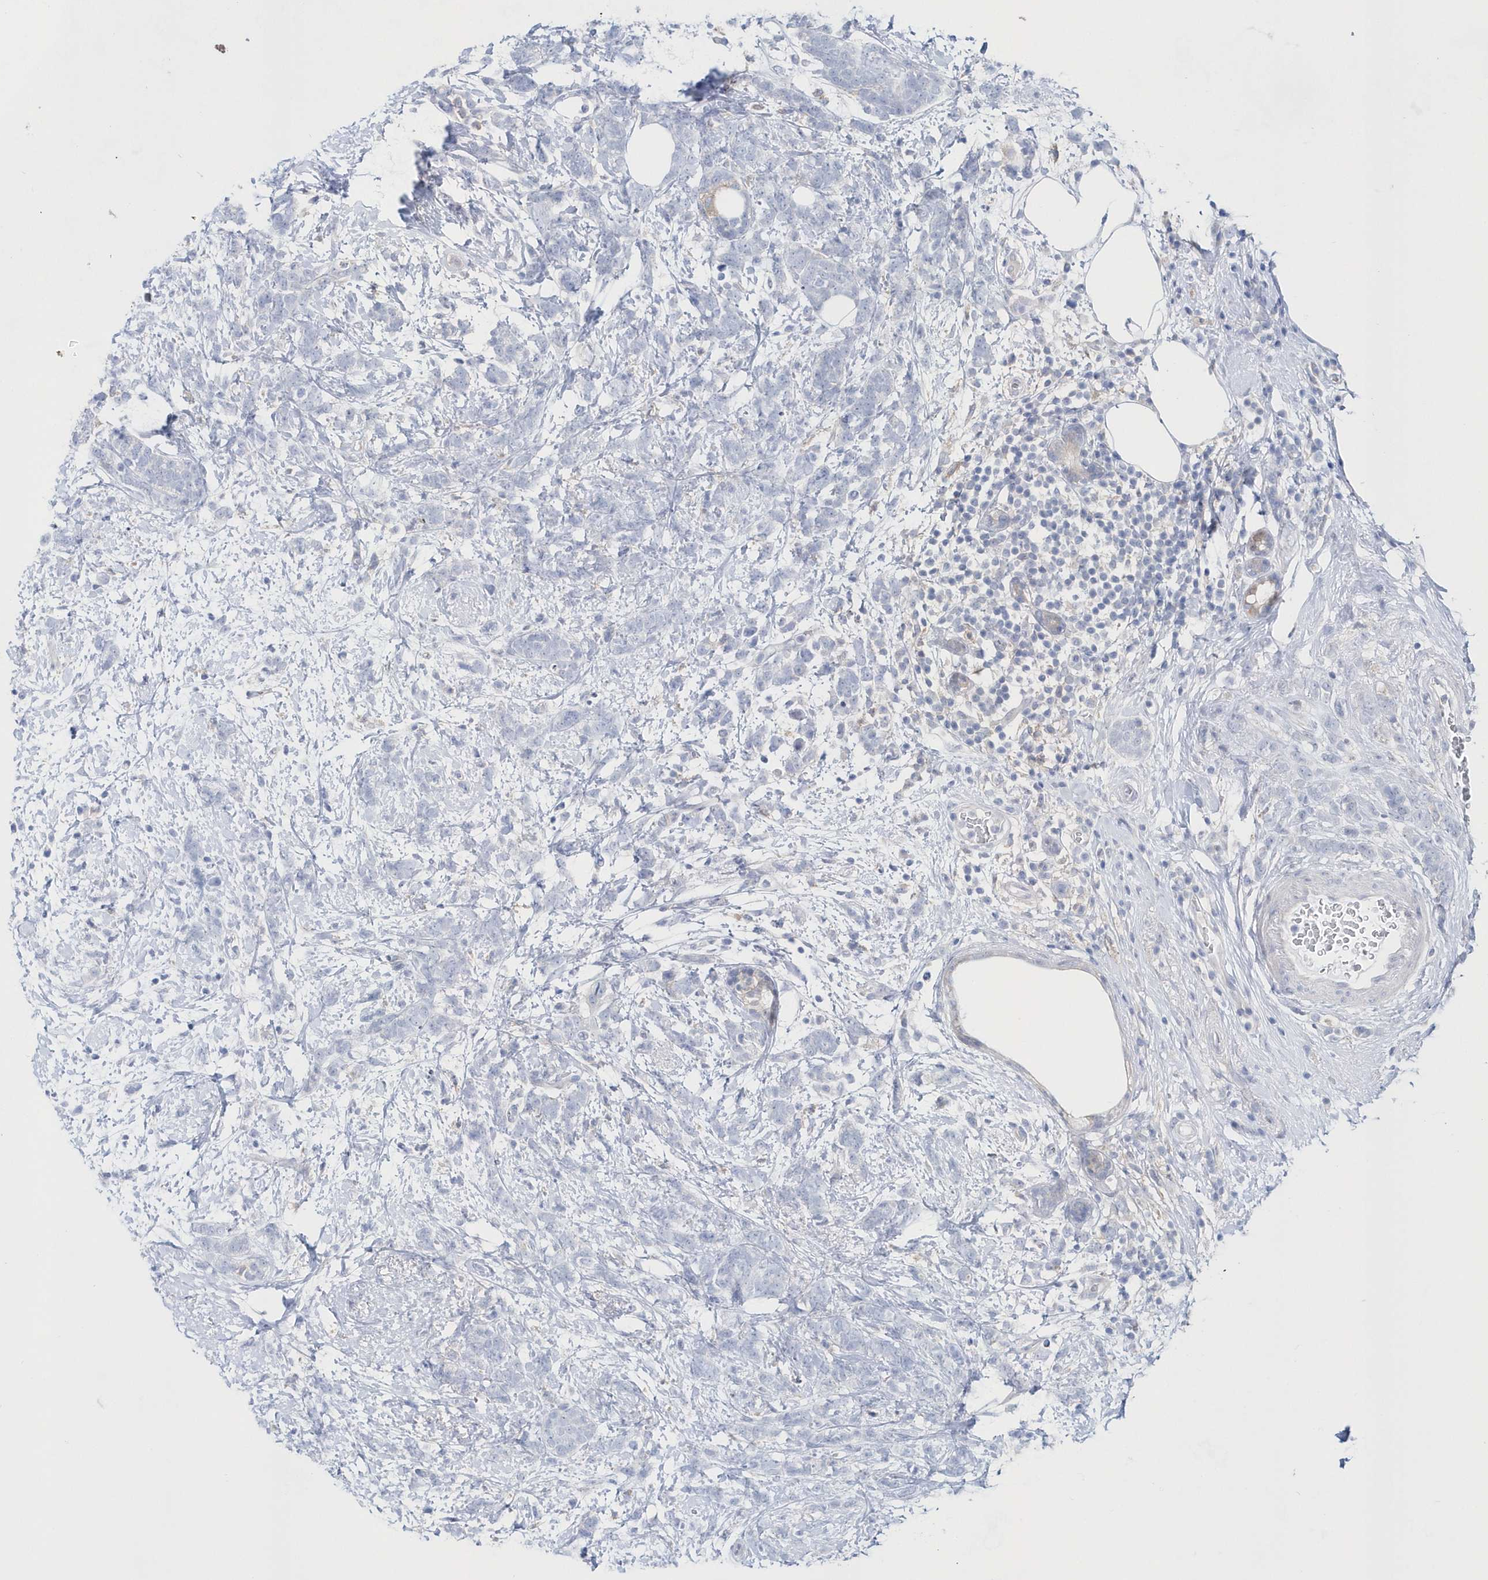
{"staining": {"intensity": "negative", "quantity": "none", "location": "none"}, "tissue": "breast cancer", "cell_type": "Tumor cells", "image_type": "cancer", "snomed": [{"axis": "morphology", "description": "Lobular carcinoma"}, {"axis": "topography", "description": "Breast"}], "caption": "DAB immunohistochemical staining of breast lobular carcinoma exhibits no significant staining in tumor cells.", "gene": "BDH2", "patient": {"sex": "female", "age": 58}}